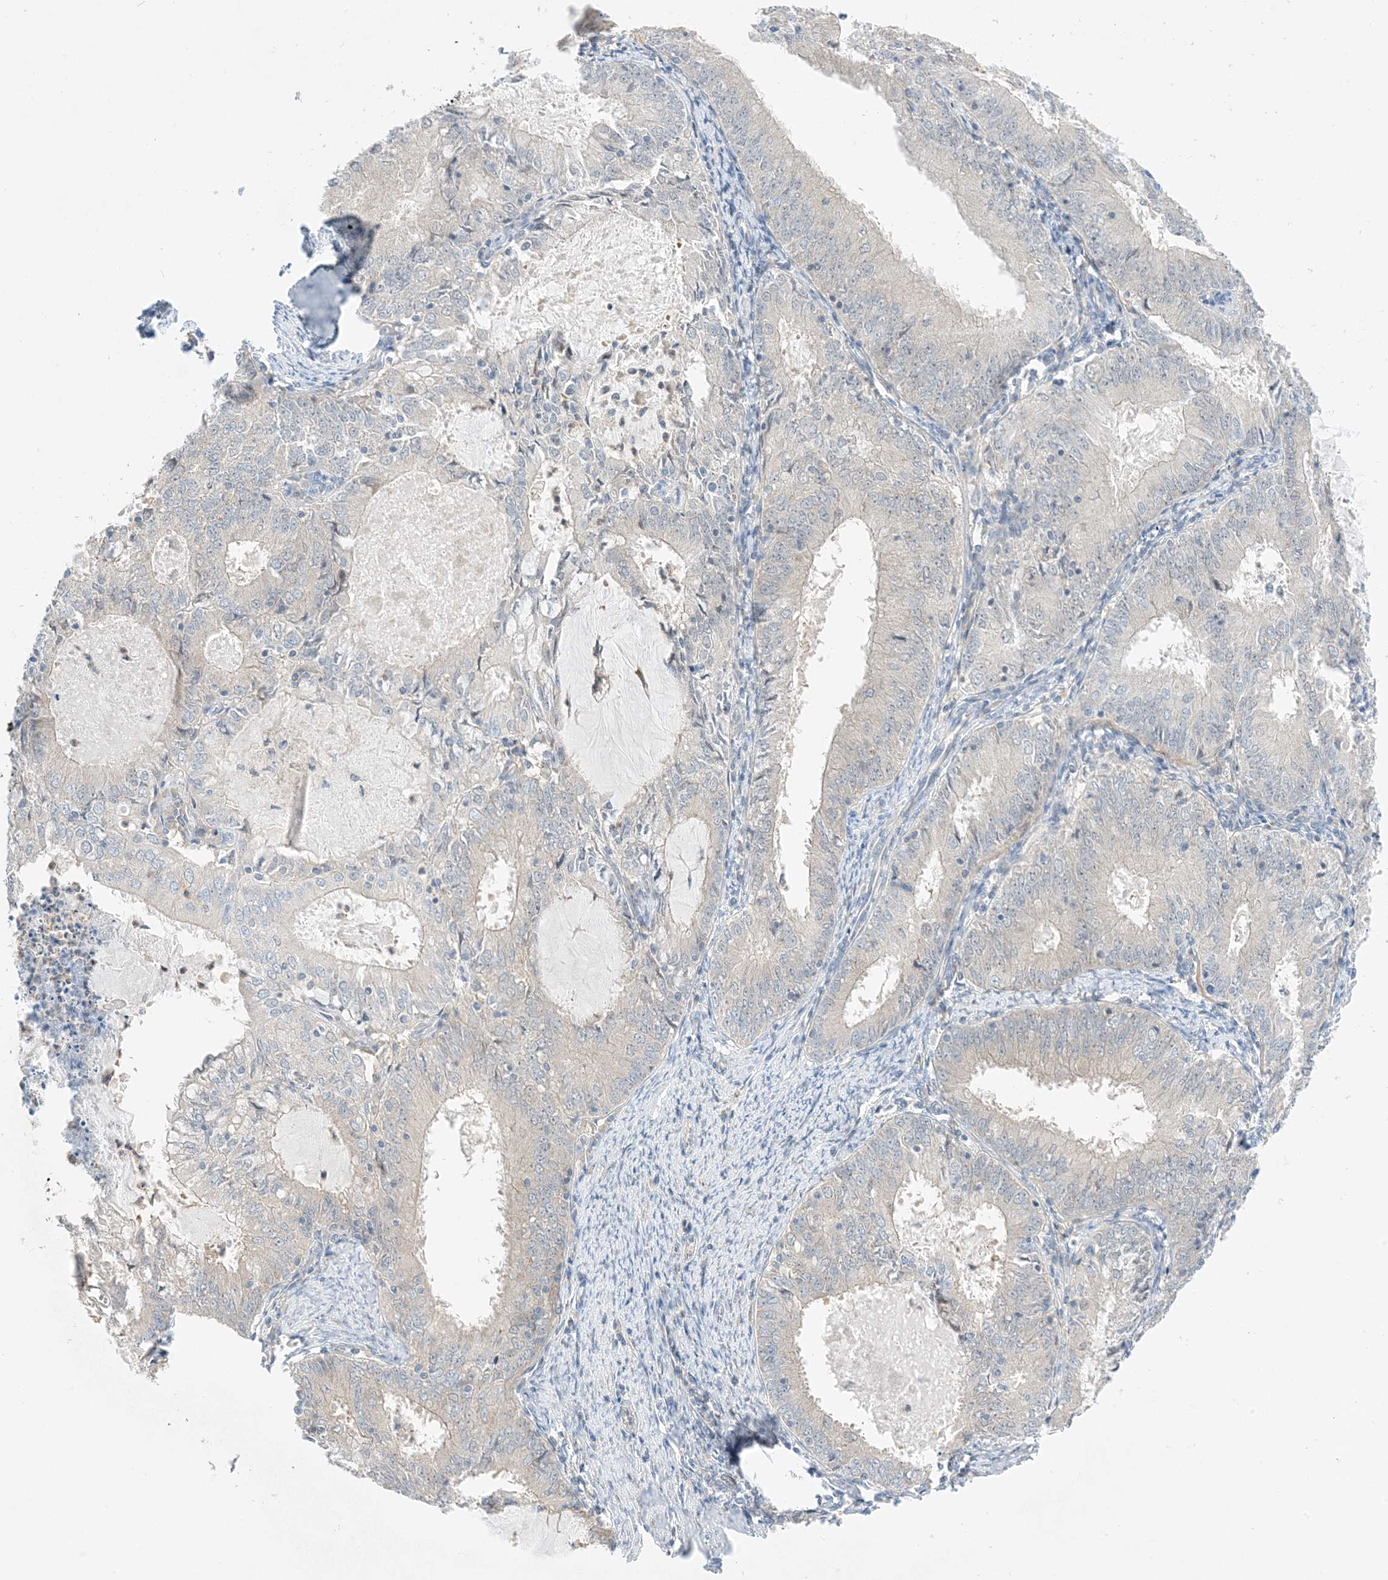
{"staining": {"intensity": "negative", "quantity": "none", "location": "none"}, "tissue": "endometrial cancer", "cell_type": "Tumor cells", "image_type": "cancer", "snomed": [{"axis": "morphology", "description": "Adenocarcinoma, NOS"}, {"axis": "topography", "description": "Endometrium"}], "caption": "IHC micrograph of human endometrial cancer stained for a protein (brown), which displays no staining in tumor cells.", "gene": "KIFBP", "patient": {"sex": "female", "age": 57}}